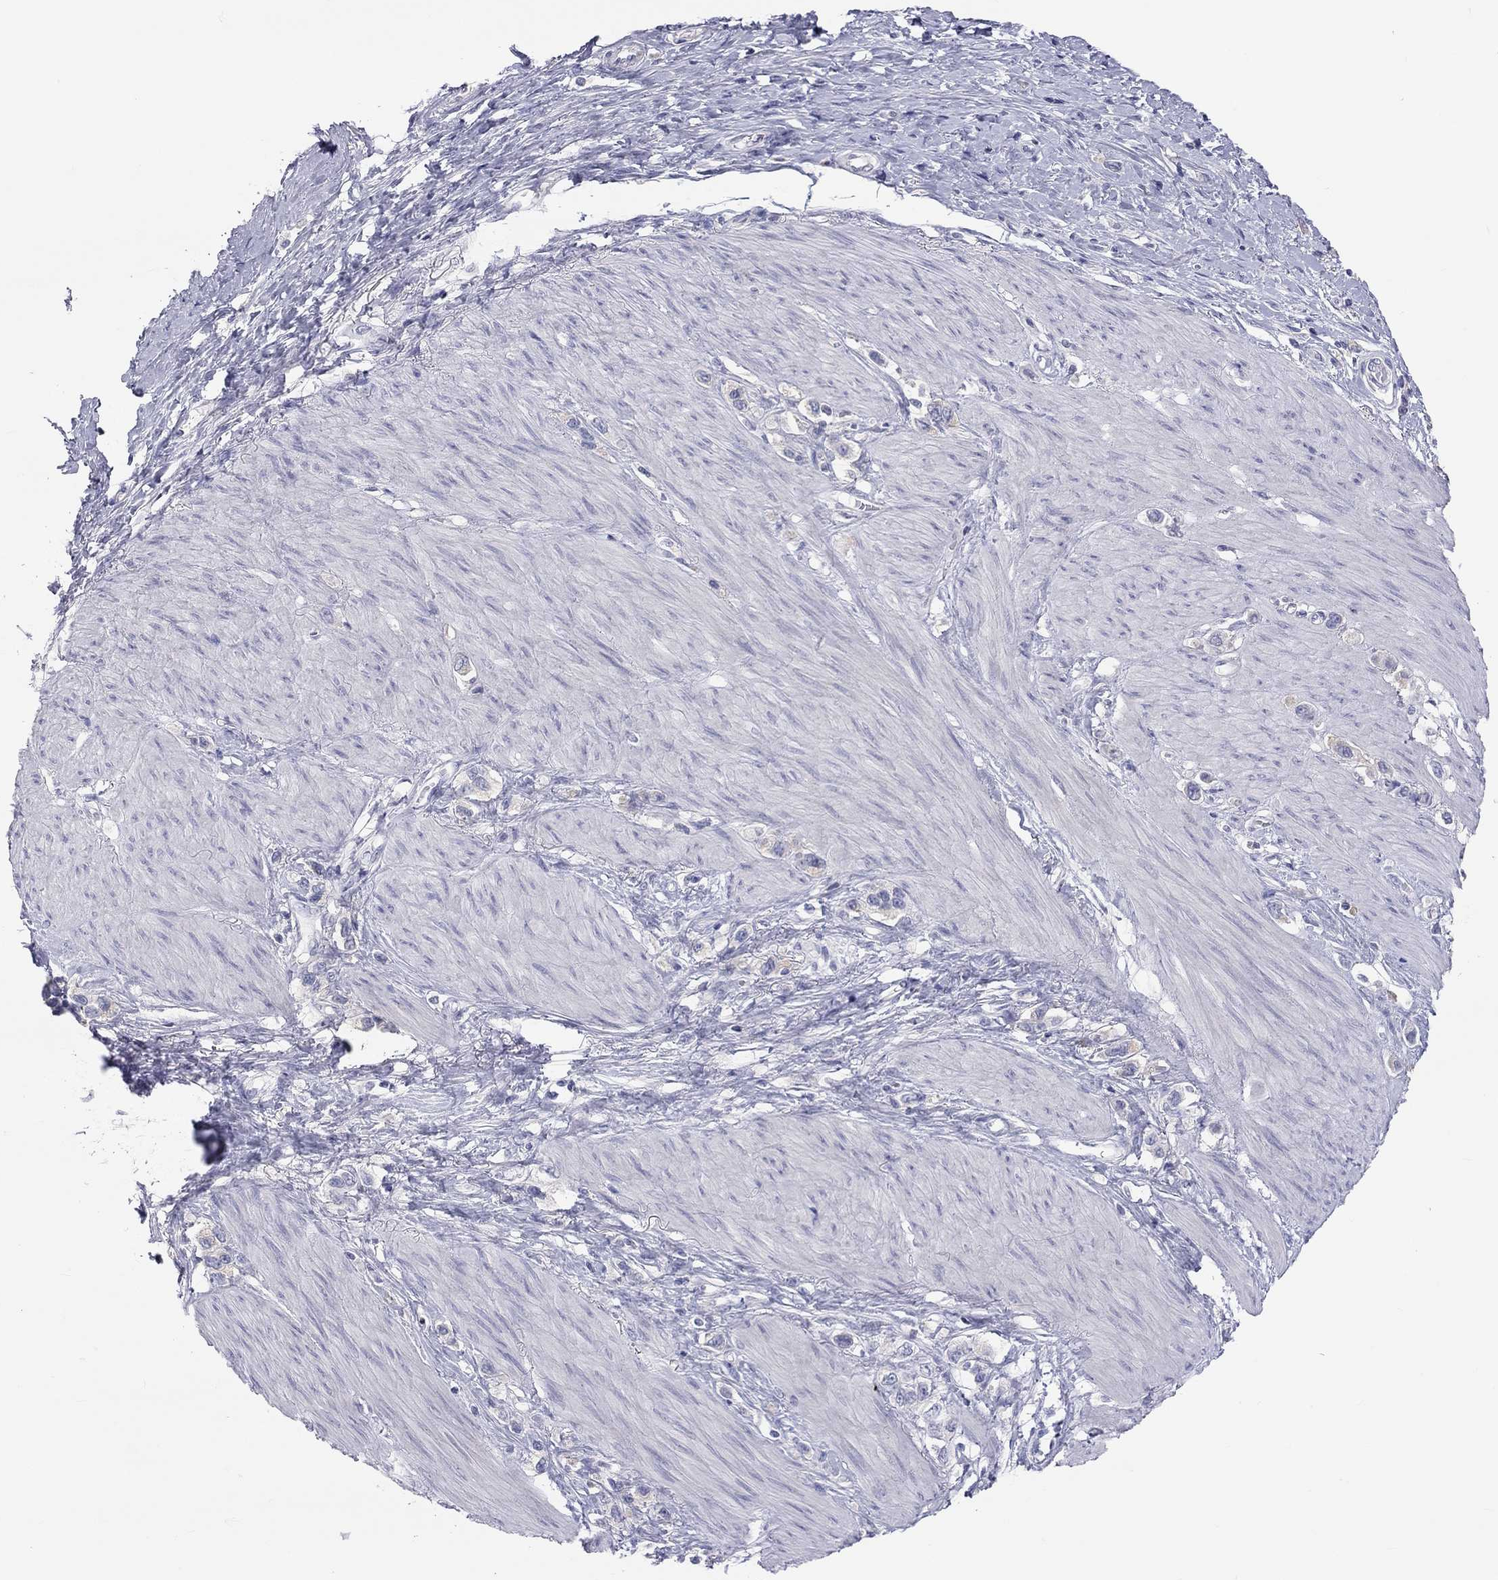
{"staining": {"intensity": "negative", "quantity": "none", "location": "none"}, "tissue": "stomach cancer", "cell_type": "Tumor cells", "image_type": "cancer", "snomed": [{"axis": "morphology", "description": "Normal tissue, NOS"}, {"axis": "morphology", "description": "Adenocarcinoma, NOS"}, {"axis": "morphology", "description": "Adenocarcinoma, High grade"}, {"axis": "topography", "description": "Stomach, upper"}, {"axis": "topography", "description": "Stomach"}], "caption": "A high-resolution histopathology image shows IHC staining of stomach cancer, which exhibits no significant staining in tumor cells.", "gene": "ST7L", "patient": {"sex": "female", "age": 65}}